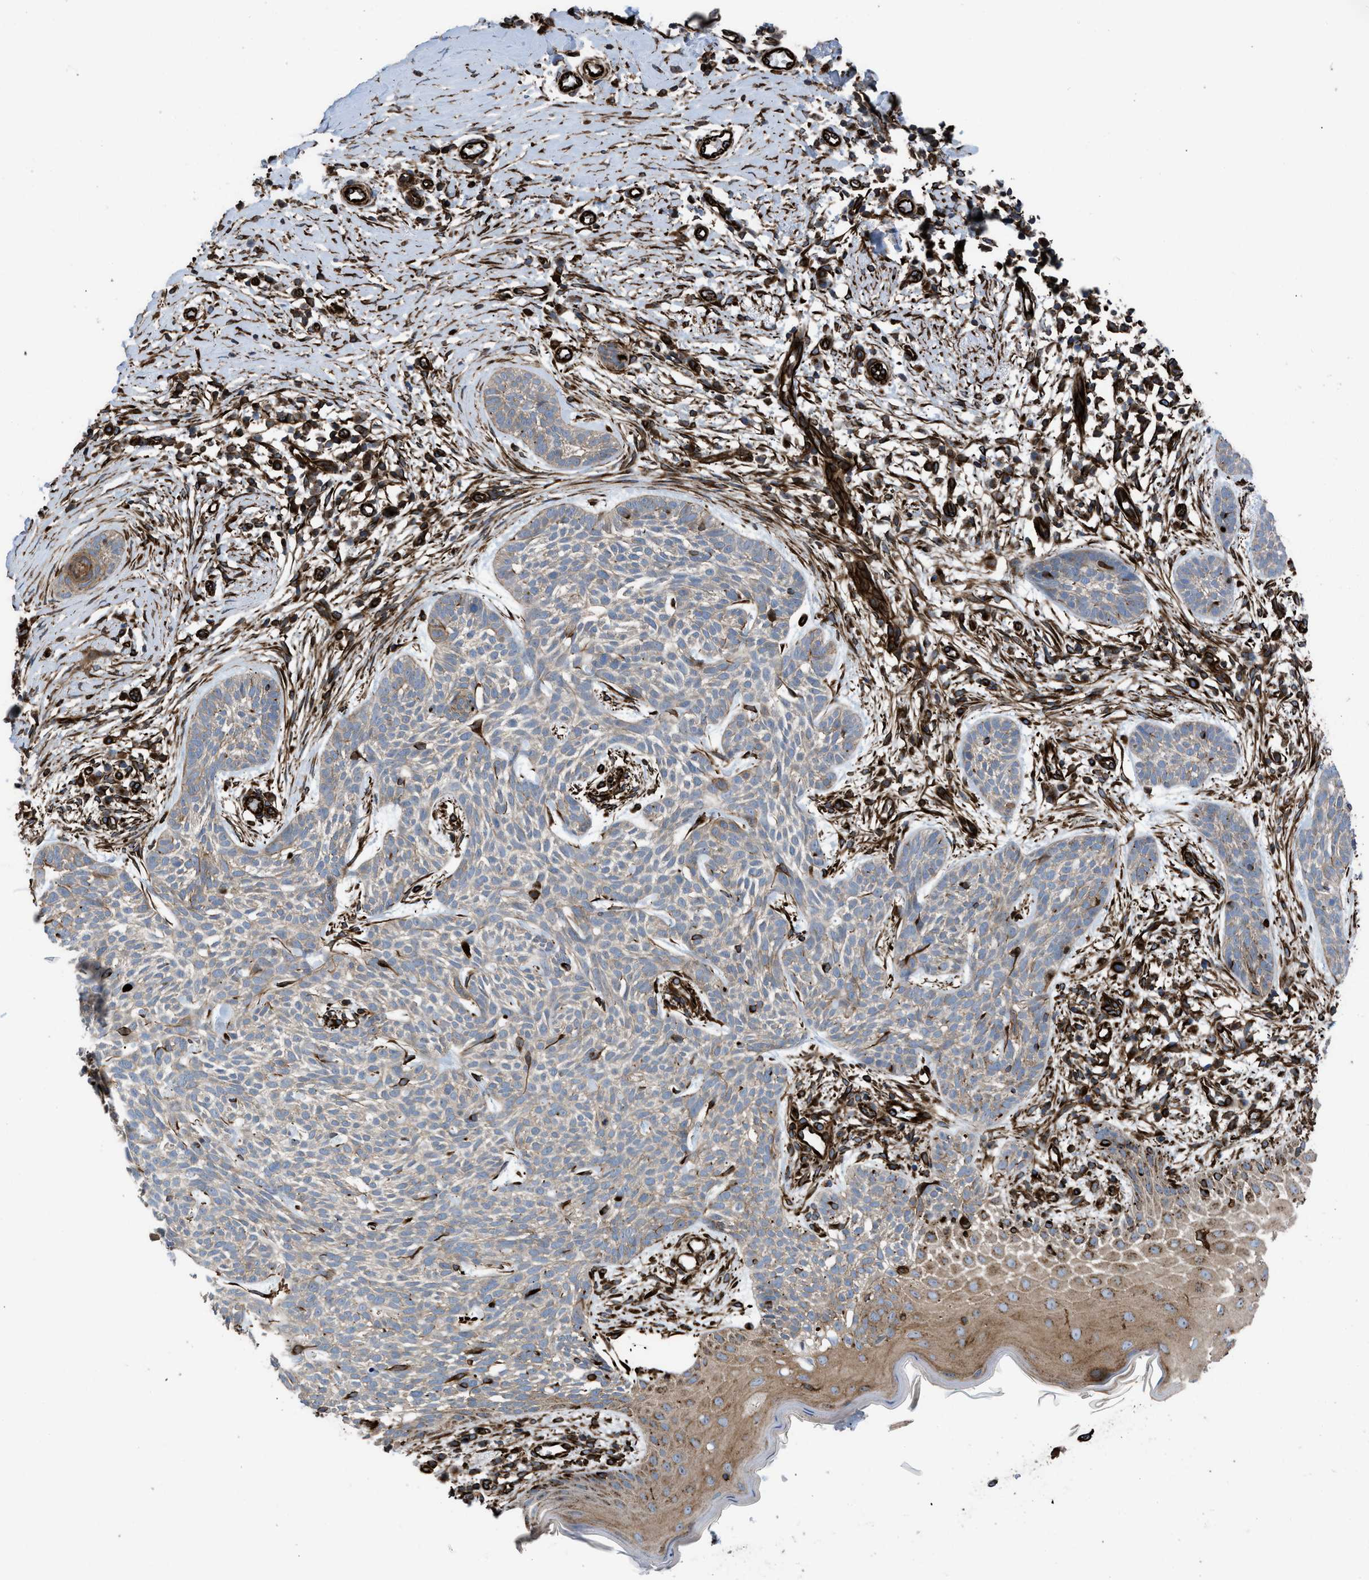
{"staining": {"intensity": "weak", "quantity": ">75%", "location": "cytoplasmic/membranous"}, "tissue": "skin cancer", "cell_type": "Tumor cells", "image_type": "cancer", "snomed": [{"axis": "morphology", "description": "Basal cell carcinoma"}, {"axis": "topography", "description": "Skin"}], "caption": "Skin basal cell carcinoma was stained to show a protein in brown. There is low levels of weak cytoplasmic/membranous positivity in about >75% of tumor cells.", "gene": "PTPRE", "patient": {"sex": "female", "age": 59}}